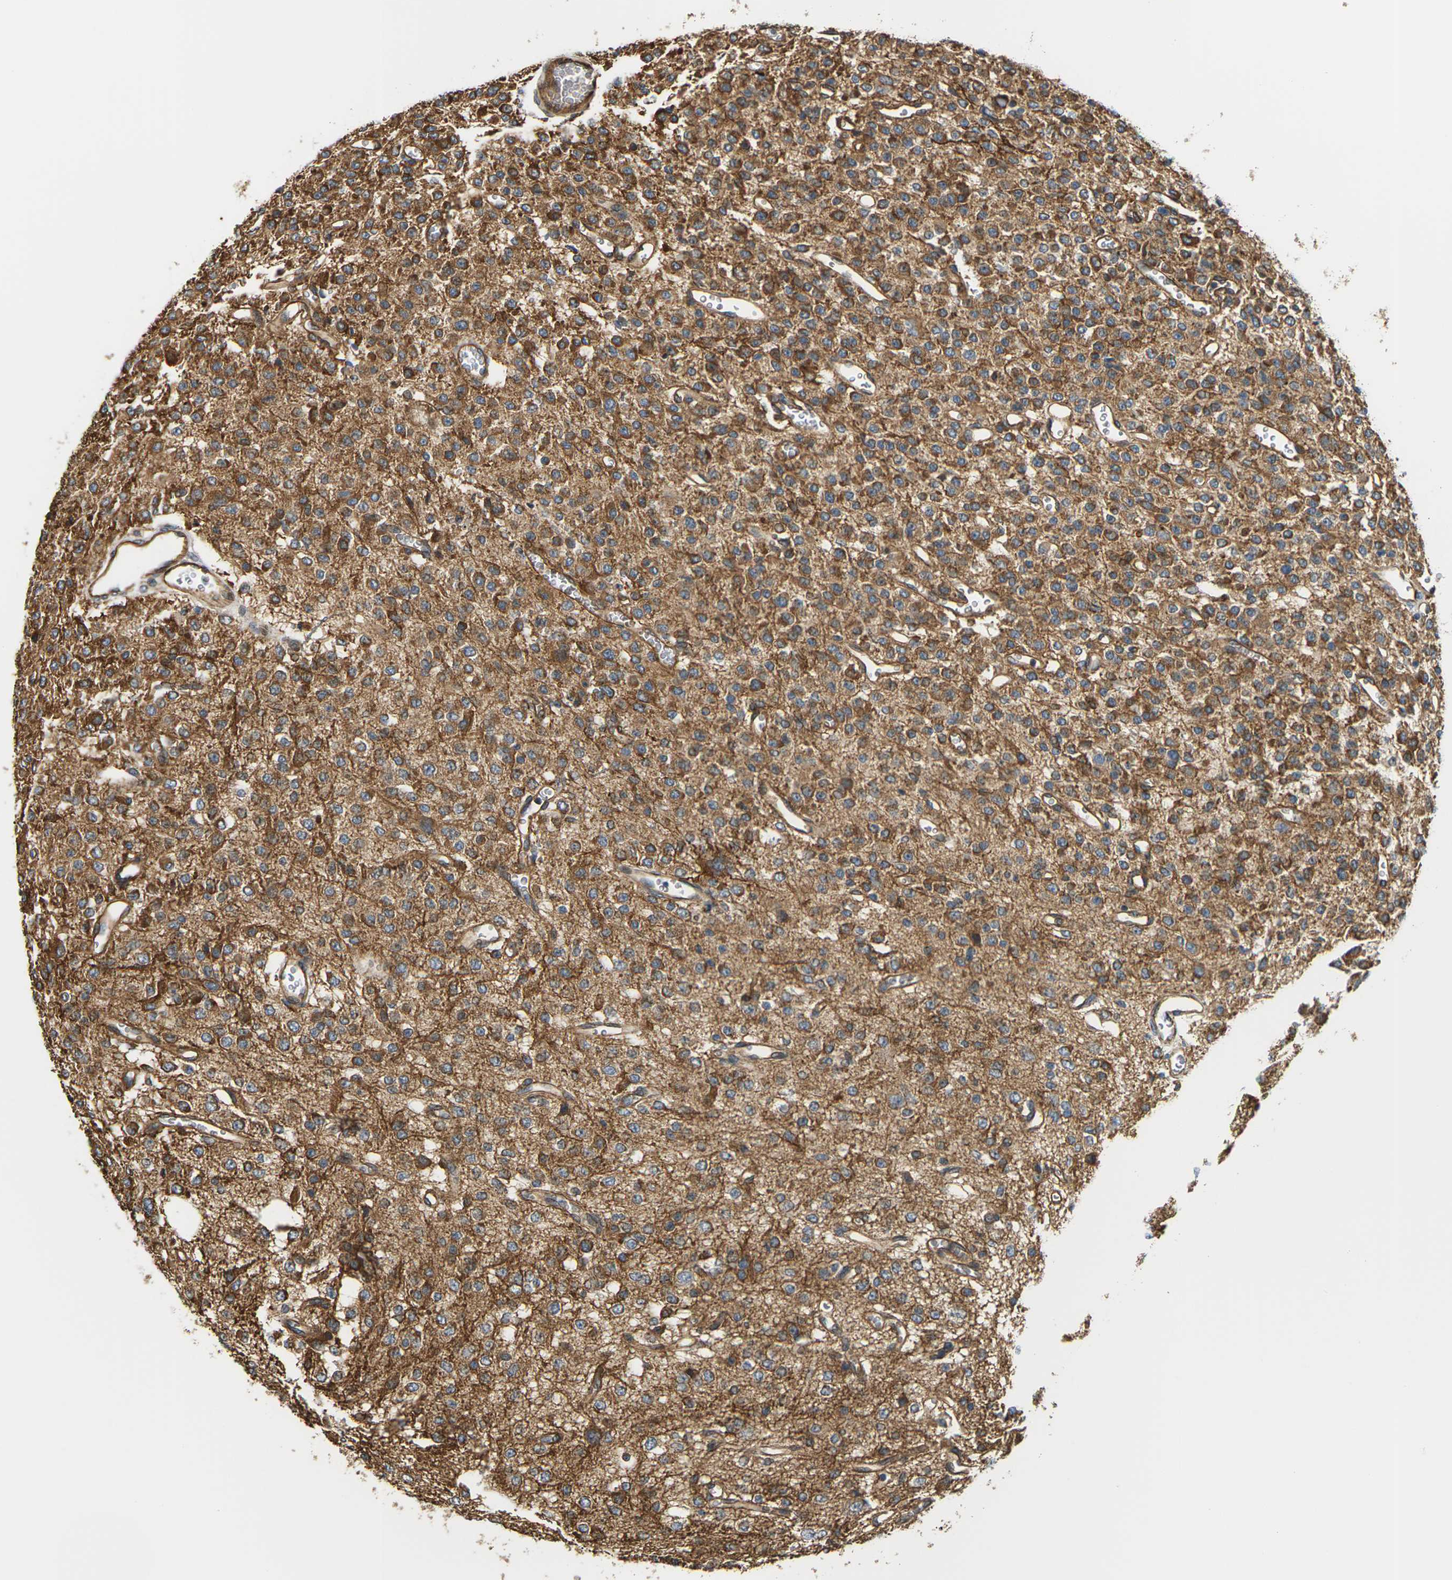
{"staining": {"intensity": "strong", "quantity": ">75%", "location": "cytoplasmic/membranous"}, "tissue": "glioma", "cell_type": "Tumor cells", "image_type": "cancer", "snomed": [{"axis": "morphology", "description": "Glioma, malignant, Low grade"}, {"axis": "topography", "description": "Brain"}], "caption": "Glioma was stained to show a protein in brown. There is high levels of strong cytoplasmic/membranous expression in about >75% of tumor cells.", "gene": "PCDHB4", "patient": {"sex": "male", "age": 38}}